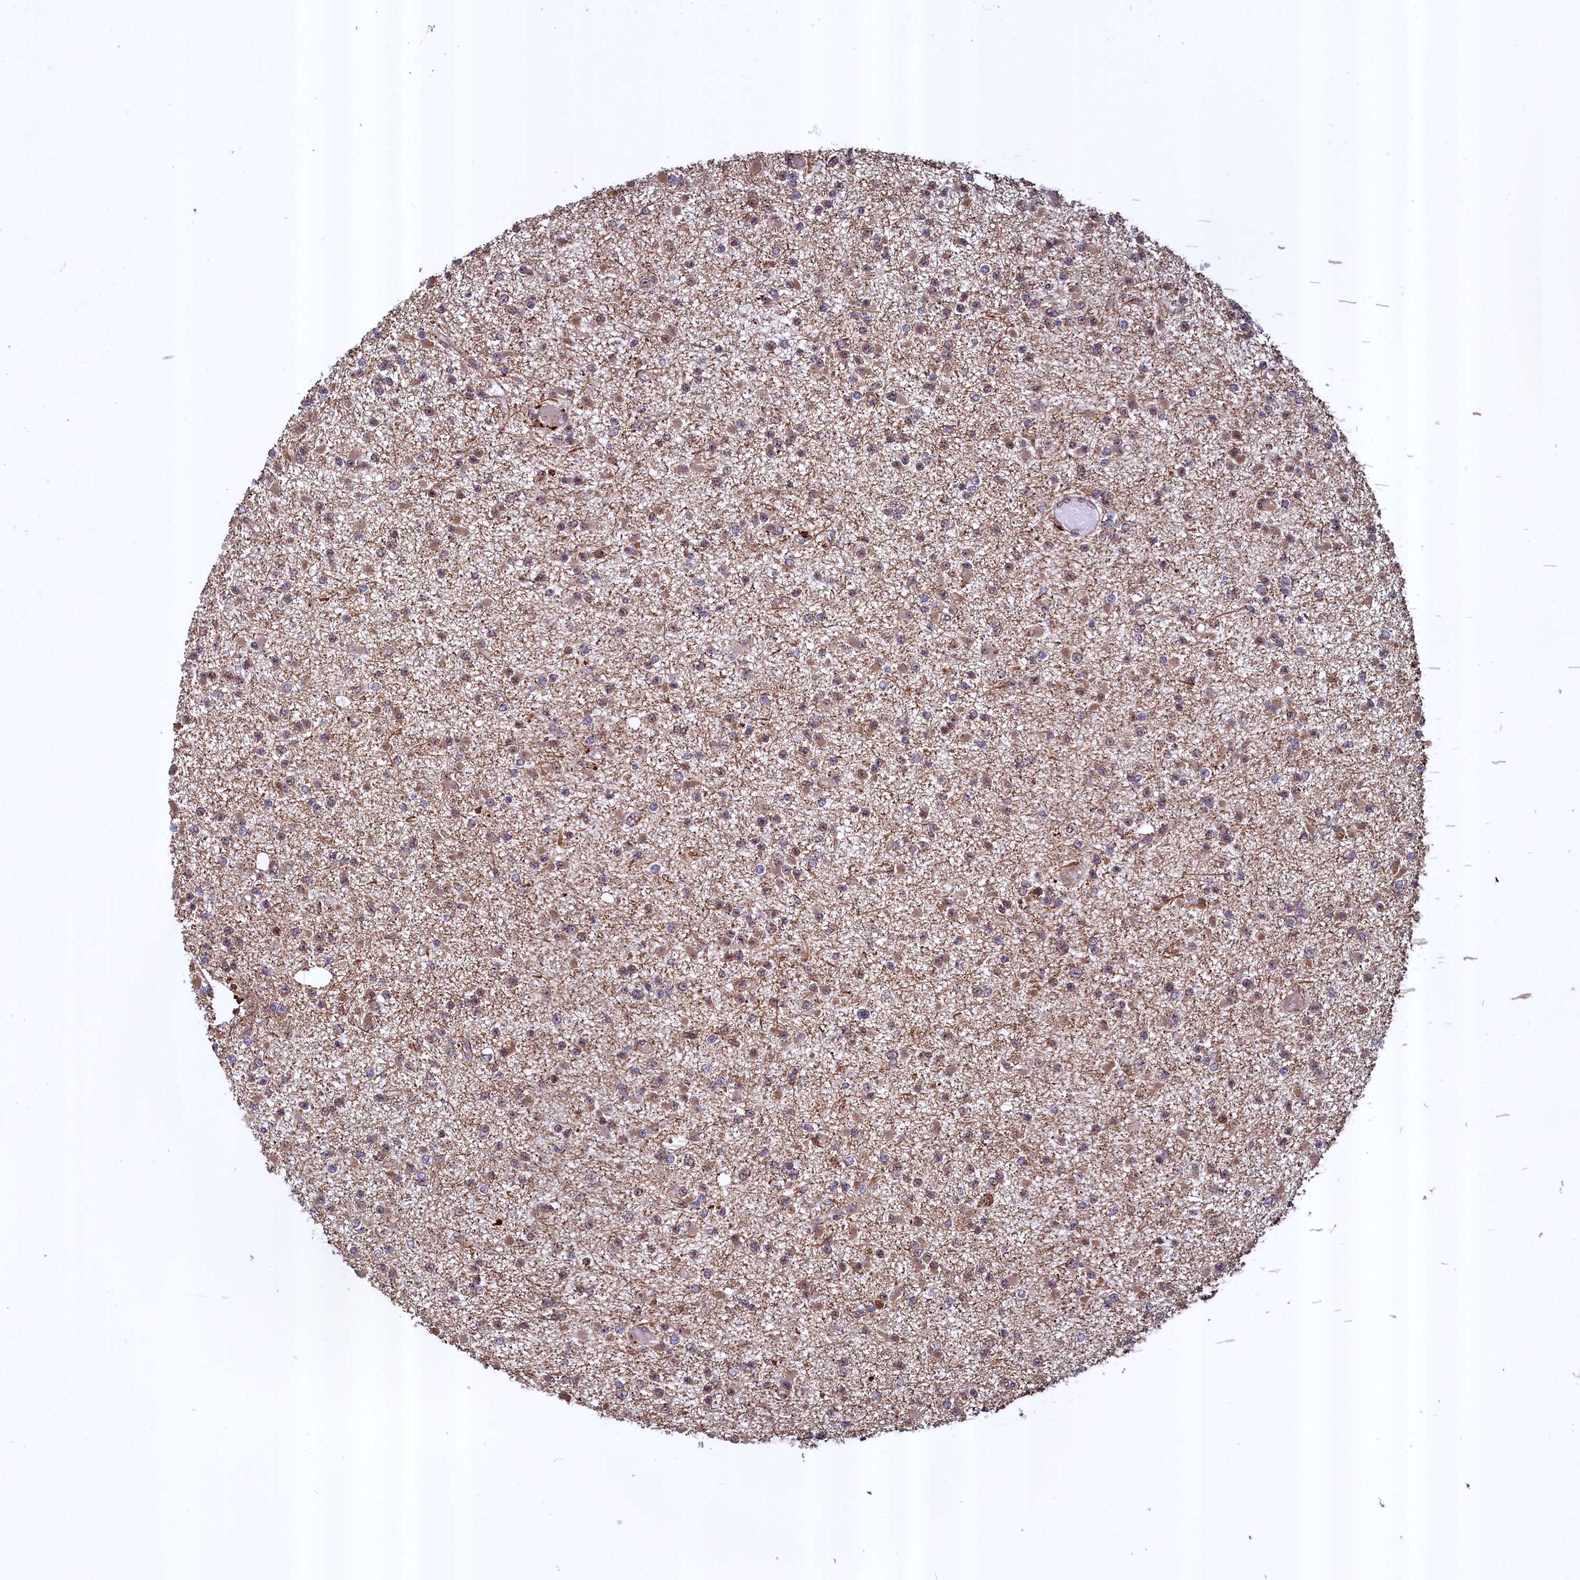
{"staining": {"intensity": "moderate", "quantity": "25%-75%", "location": "cytoplasmic/membranous,nuclear"}, "tissue": "glioma", "cell_type": "Tumor cells", "image_type": "cancer", "snomed": [{"axis": "morphology", "description": "Glioma, malignant, Low grade"}, {"axis": "topography", "description": "Brain"}], "caption": "Immunohistochemistry (IHC) photomicrograph of low-grade glioma (malignant) stained for a protein (brown), which exhibits medium levels of moderate cytoplasmic/membranous and nuclear staining in approximately 25%-75% of tumor cells.", "gene": "ZNF577", "patient": {"sex": "female", "age": 22}}